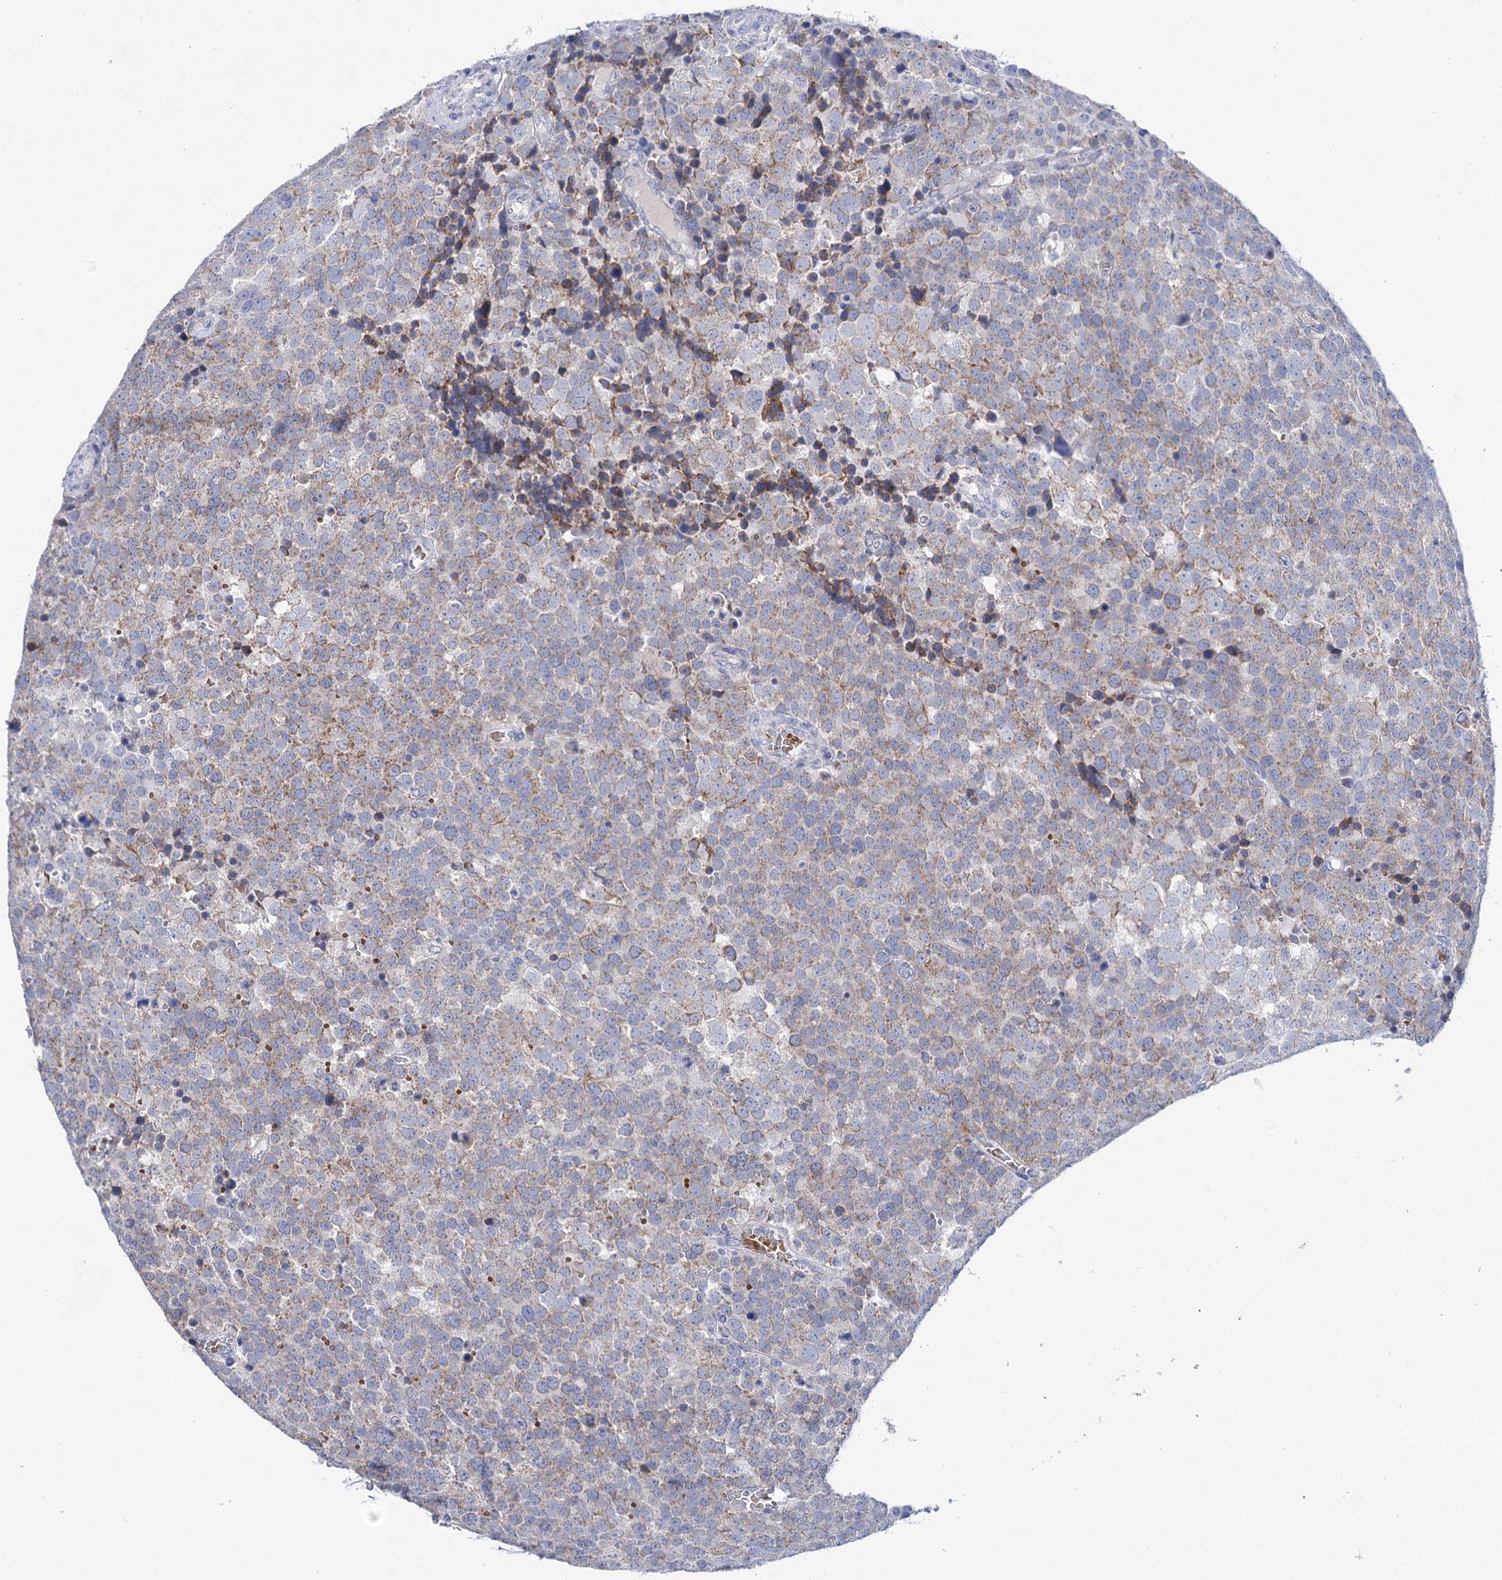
{"staining": {"intensity": "moderate", "quantity": "25%-75%", "location": "cytoplasmic/membranous"}, "tissue": "testis cancer", "cell_type": "Tumor cells", "image_type": "cancer", "snomed": [{"axis": "morphology", "description": "Seminoma, NOS"}, {"axis": "topography", "description": "Testis"}], "caption": "Immunohistochemistry histopathology image of neoplastic tissue: human testis cancer stained using immunohistochemistry shows medium levels of moderate protein expression localized specifically in the cytoplasmic/membranous of tumor cells, appearing as a cytoplasmic/membranous brown color.", "gene": "YARS2", "patient": {"sex": "male", "age": 71}}